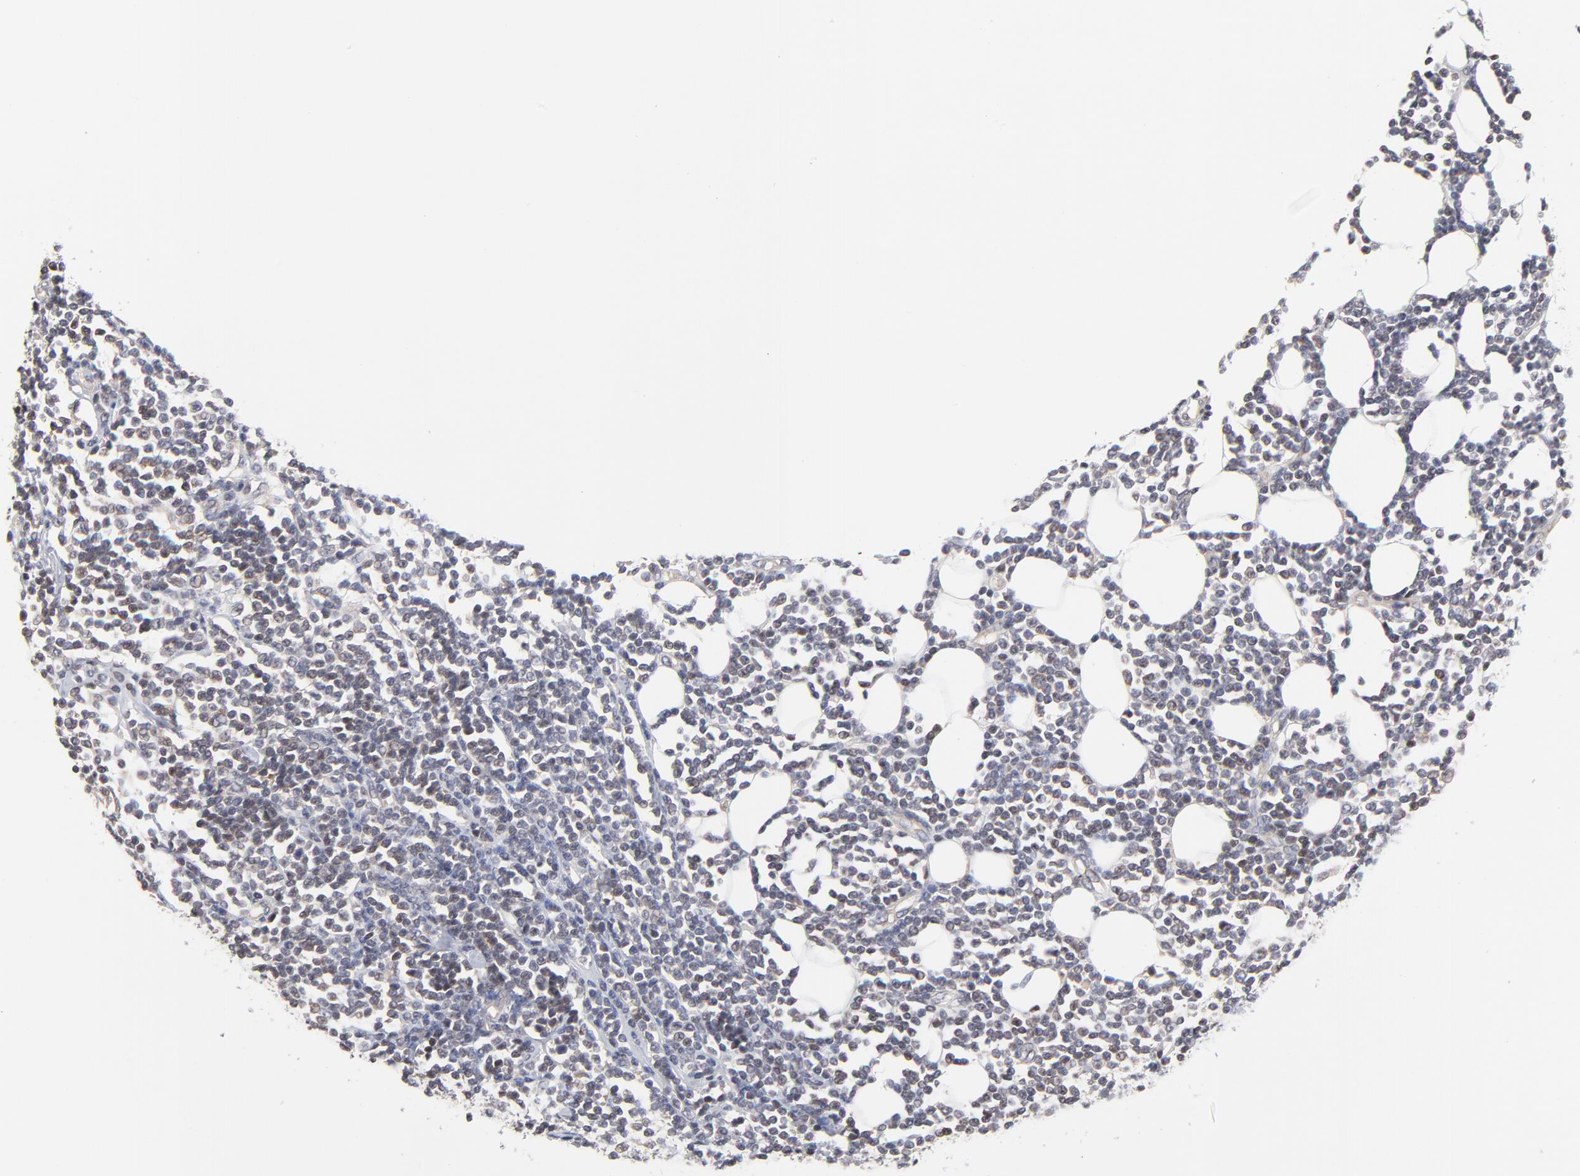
{"staining": {"intensity": "weak", "quantity": "<25%", "location": "cytoplasmic/membranous"}, "tissue": "lymphoma", "cell_type": "Tumor cells", "image_type": "cancer", "snomed": [{"axis": "morphology", "description": "Malignant lymphoma, non-Hodgkin's type, Low grade"}, {"axis": "topography", "description": "Soft tissue"}], "caption": "This is an immunohistochemistry photomicrograph of malignant lymphoma, non-Hodgkin's type (low-grade). There is no expression in tumor cells.", "gene": "ZNF157", "patient": {"sex": "male", "age": 92}}